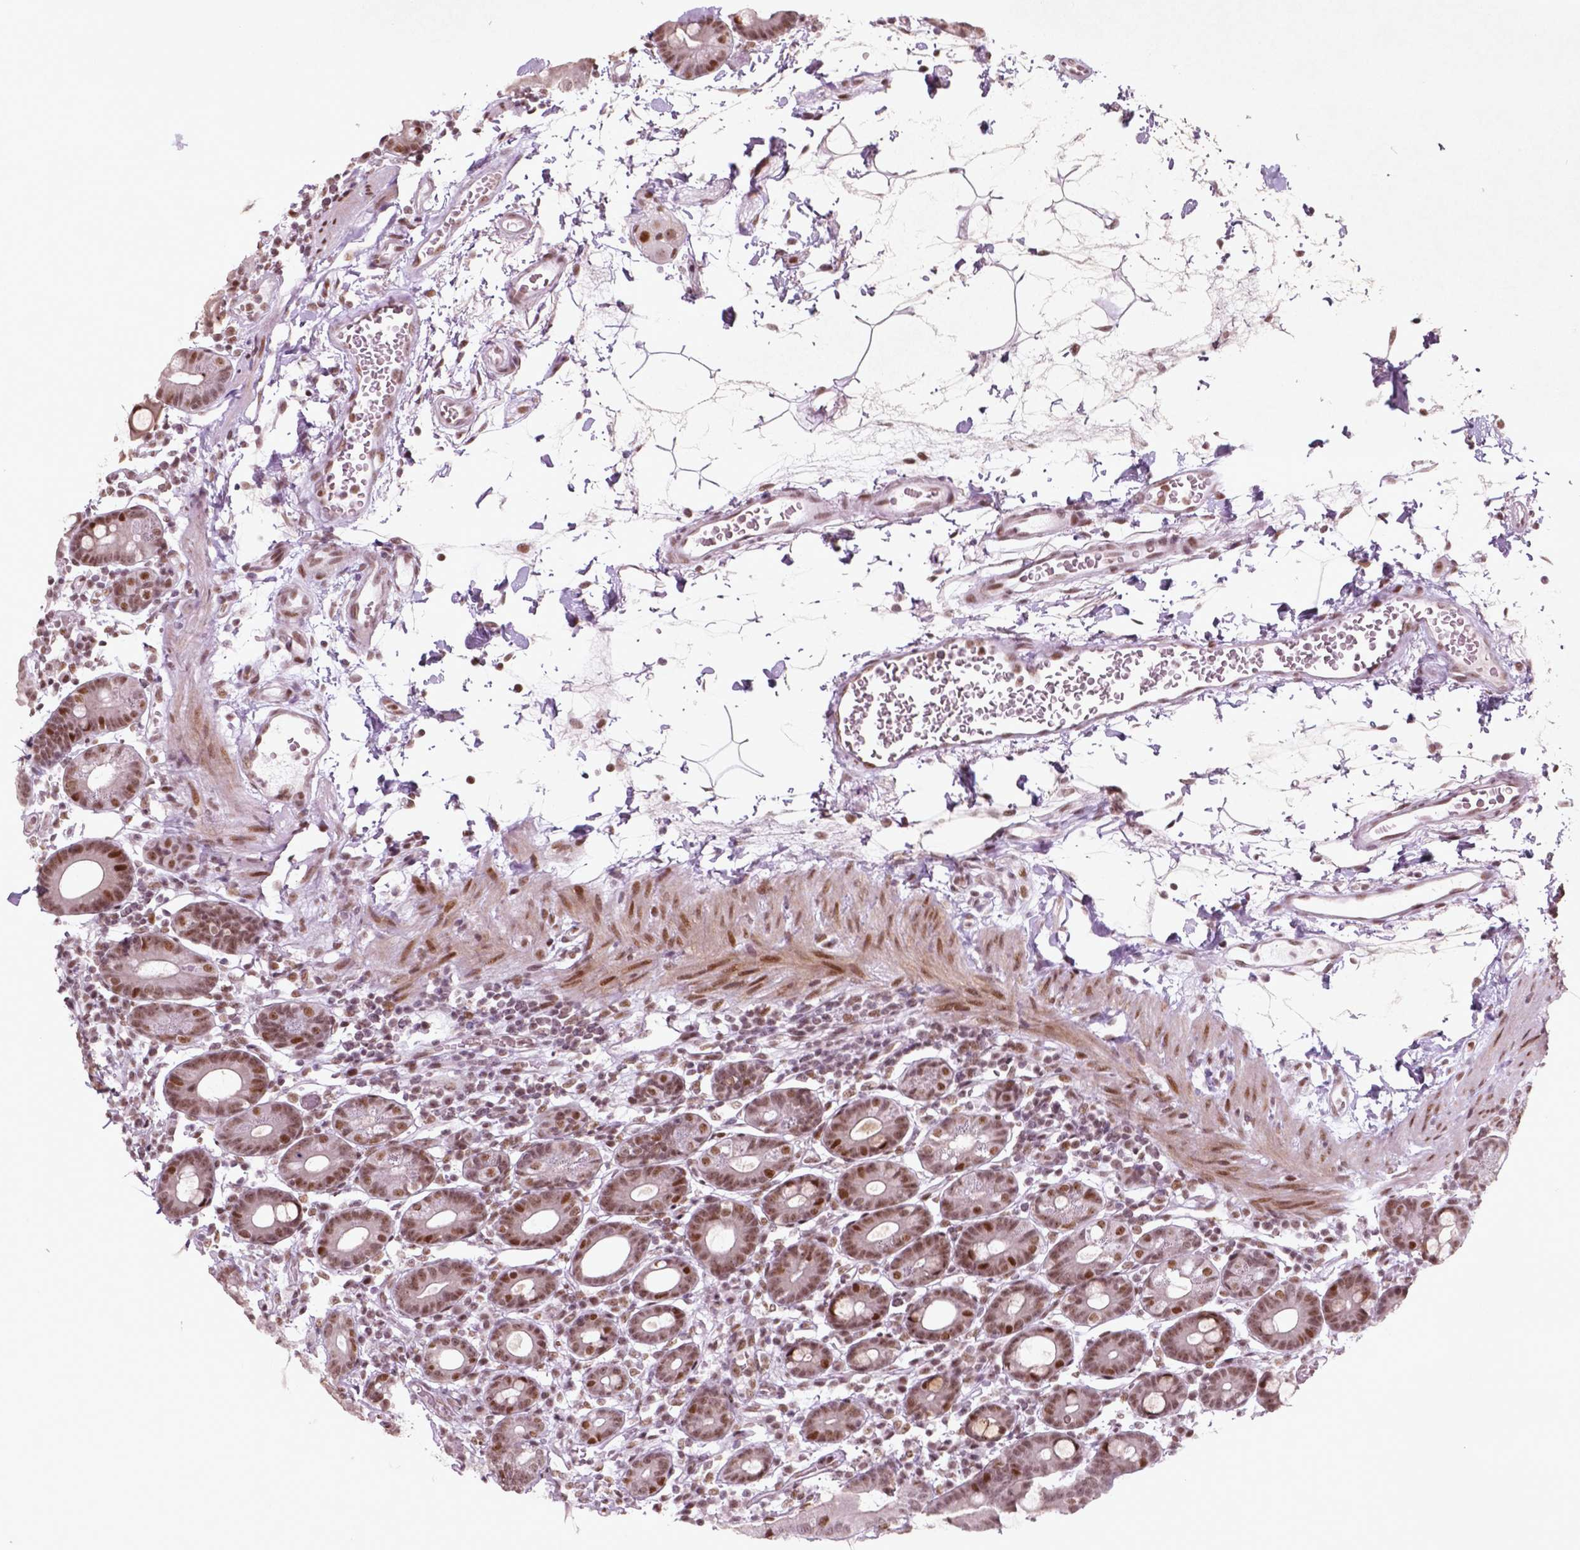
{"staining": {"intensity": "moderate", "quantity": ">75%", "location": "nuclear"}, "tissue": "duodenum", "cell_type": "Glandular cells", "image_type": "normal", "snomed": [{"axis": "morphology", "description": "Normal tissue, NOS"}, {"axis": "topography", "description": "Pancreas"}, {"axis": "topography", "description": "Duodenum"}], "caption": "Protein analysis of benign duodenum reveals moderate nuclear expression in approximately >75% of glandular cells. The staining is performed using DAB brown chromogen to label protein expression. The nuclei are counter-stained blue using hematoxylin.", "gene": "HMG20B", "patient": {"sex": "male", "age": 59}}